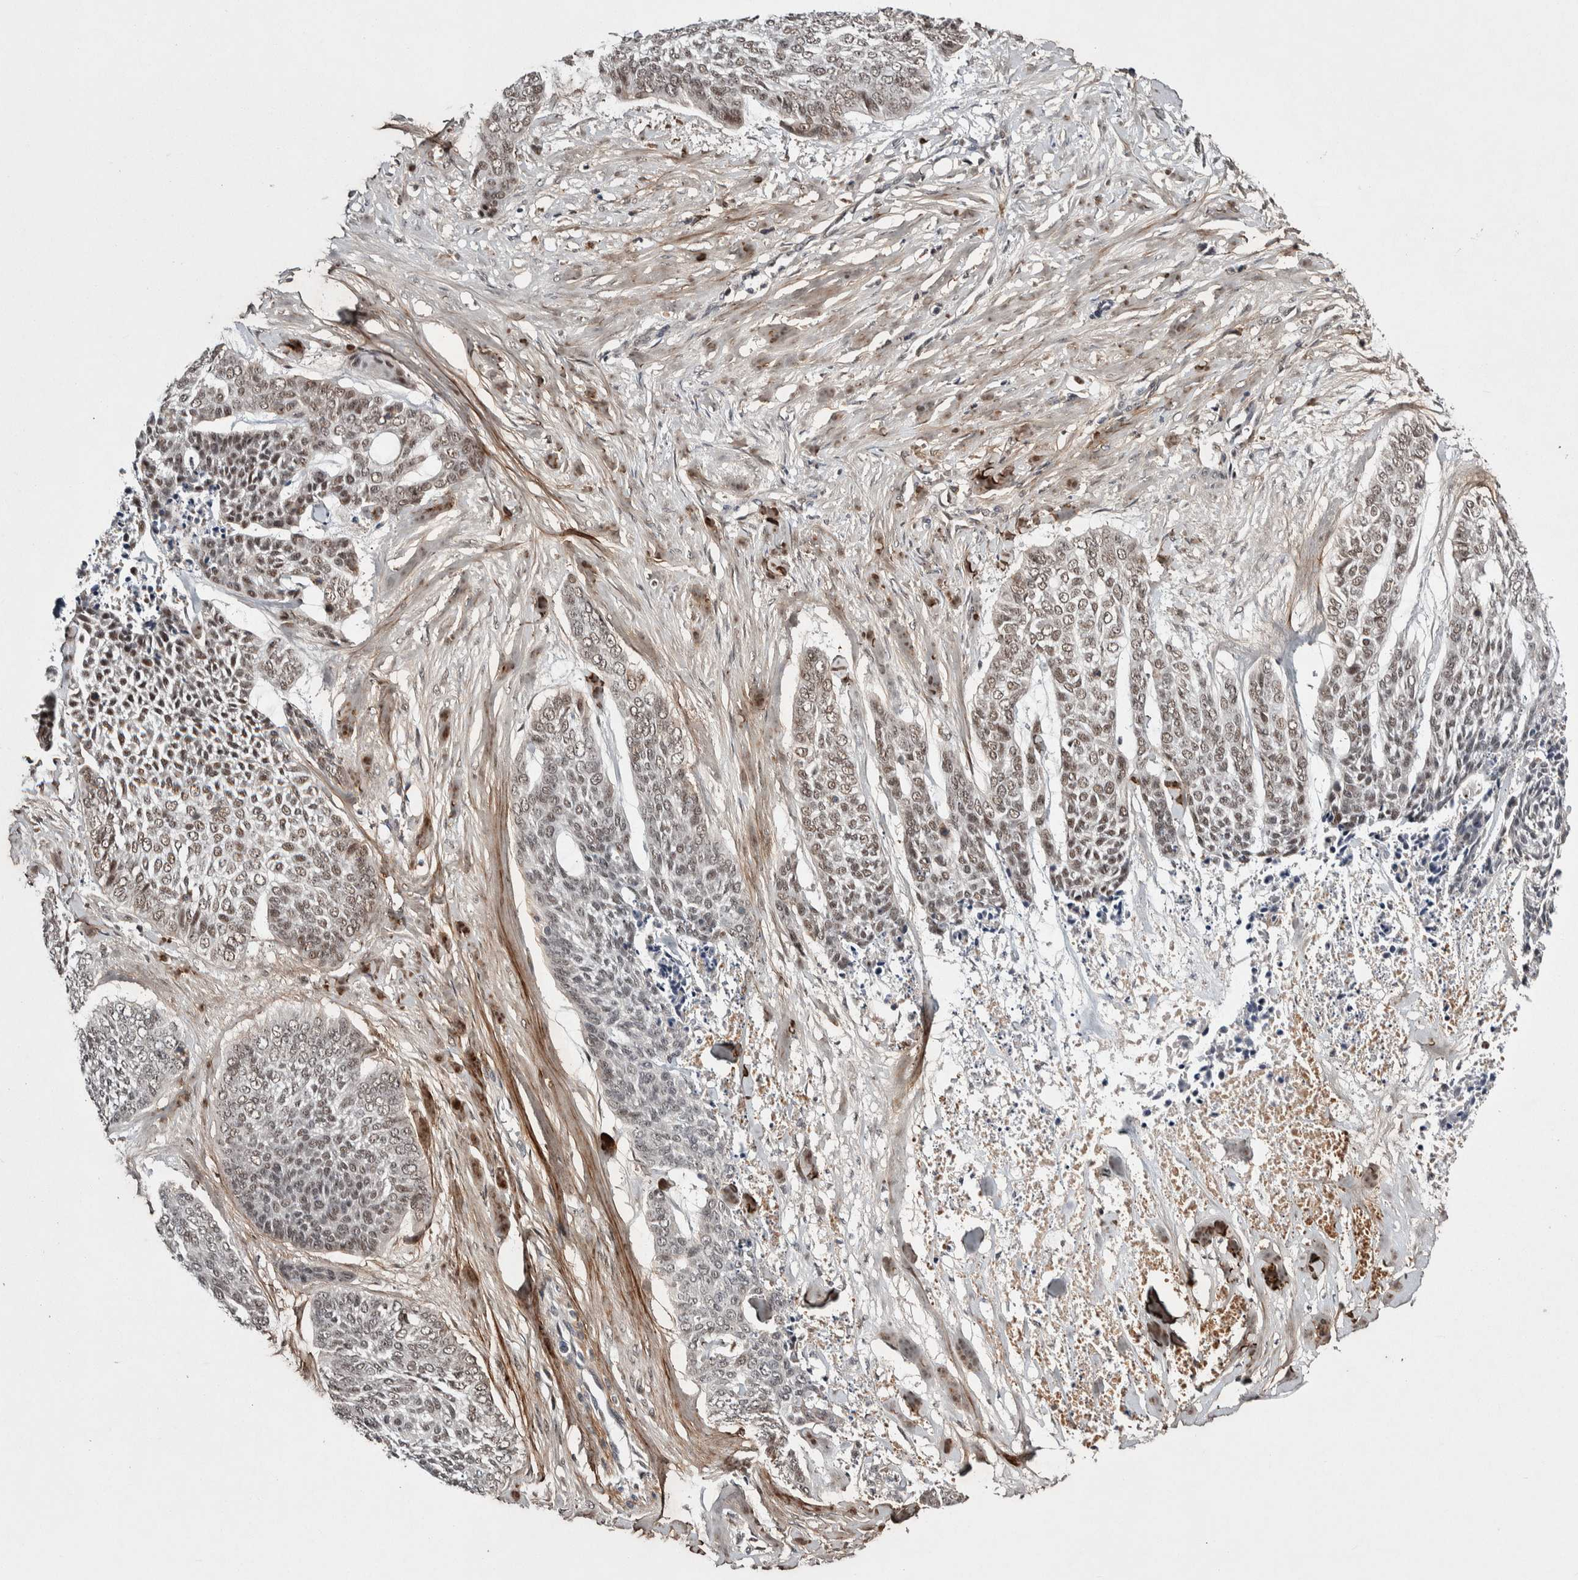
{"staining": {"intensity": "moderate", "quantity": ">75%", "location": "nuclear"}, "tissue": "skin cancer", "cell_type": "Tumor cells", "image_type": "cancer", "snomed": [{"axis": "morphology", "description": "Basal cell carcinoma"}, {"axis": "topography", "description": "Skin"}], "caption": "Human skin cancer stained for a protein (brown) shows moderate nuclear positive staining in about >75% of tumor cells.", "gene": "ASPN", "patient": {"sex": "female", "age": 64}}